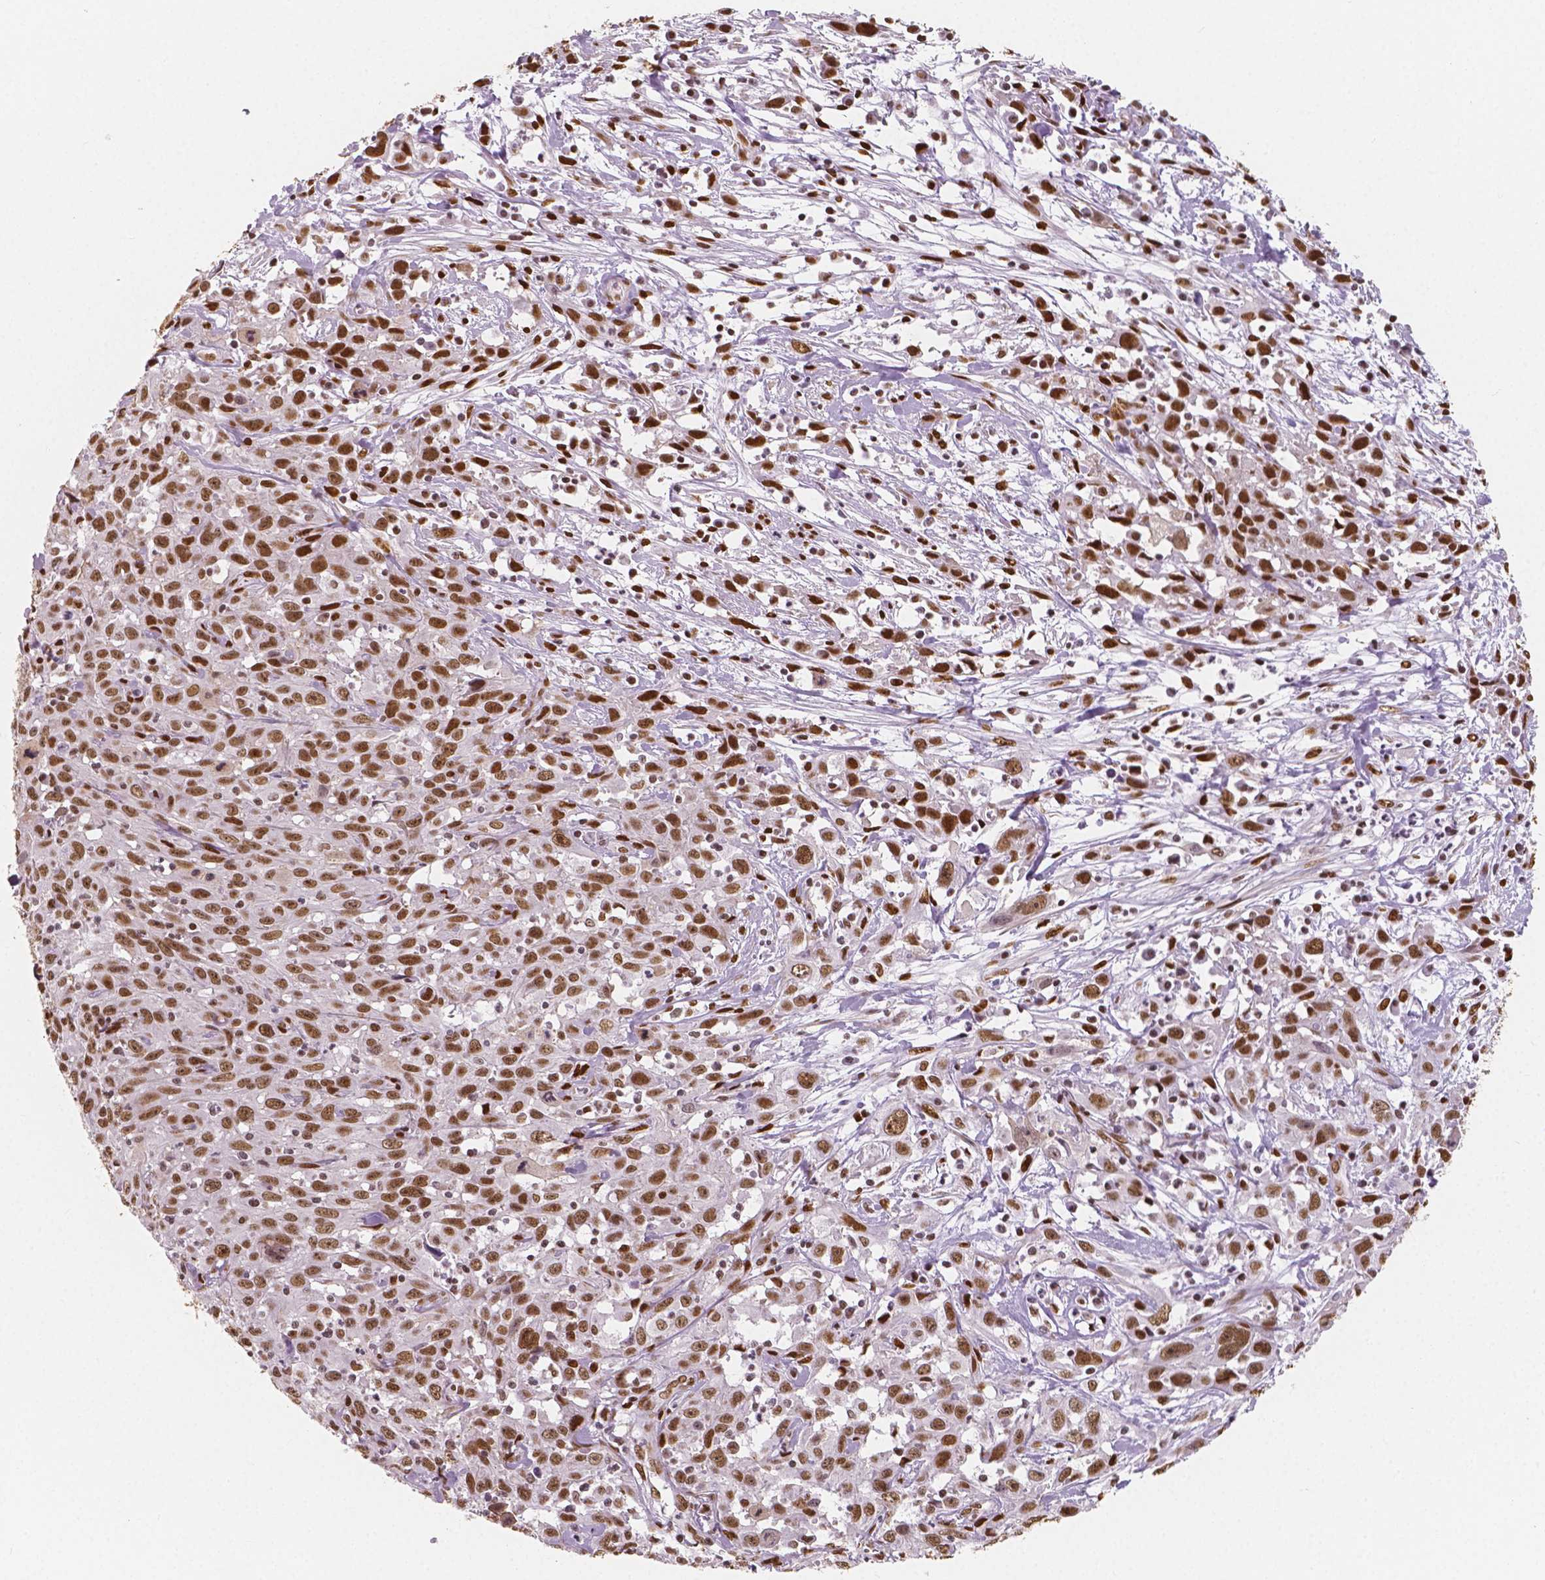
{"staining": {"intensity": "moderate", "quantity": ">75%", "location": "nuclear"}, "tissue": "cervical cancer", "cell_type": "Tumor cells", "image_type": "cancer", "snomed": [{"axis": "morphology", "description": "Squamous cell carcinoma, NOS"}, {"axis": "topography", "description": "Cervix"}], "caption": "Protein staining of cervical cancer tissue displays moderate nuclear positivity in approximately >75% of tumor cells.", "gene": "NUCKS1", "patient": {"sex": "female", "age": 38}}